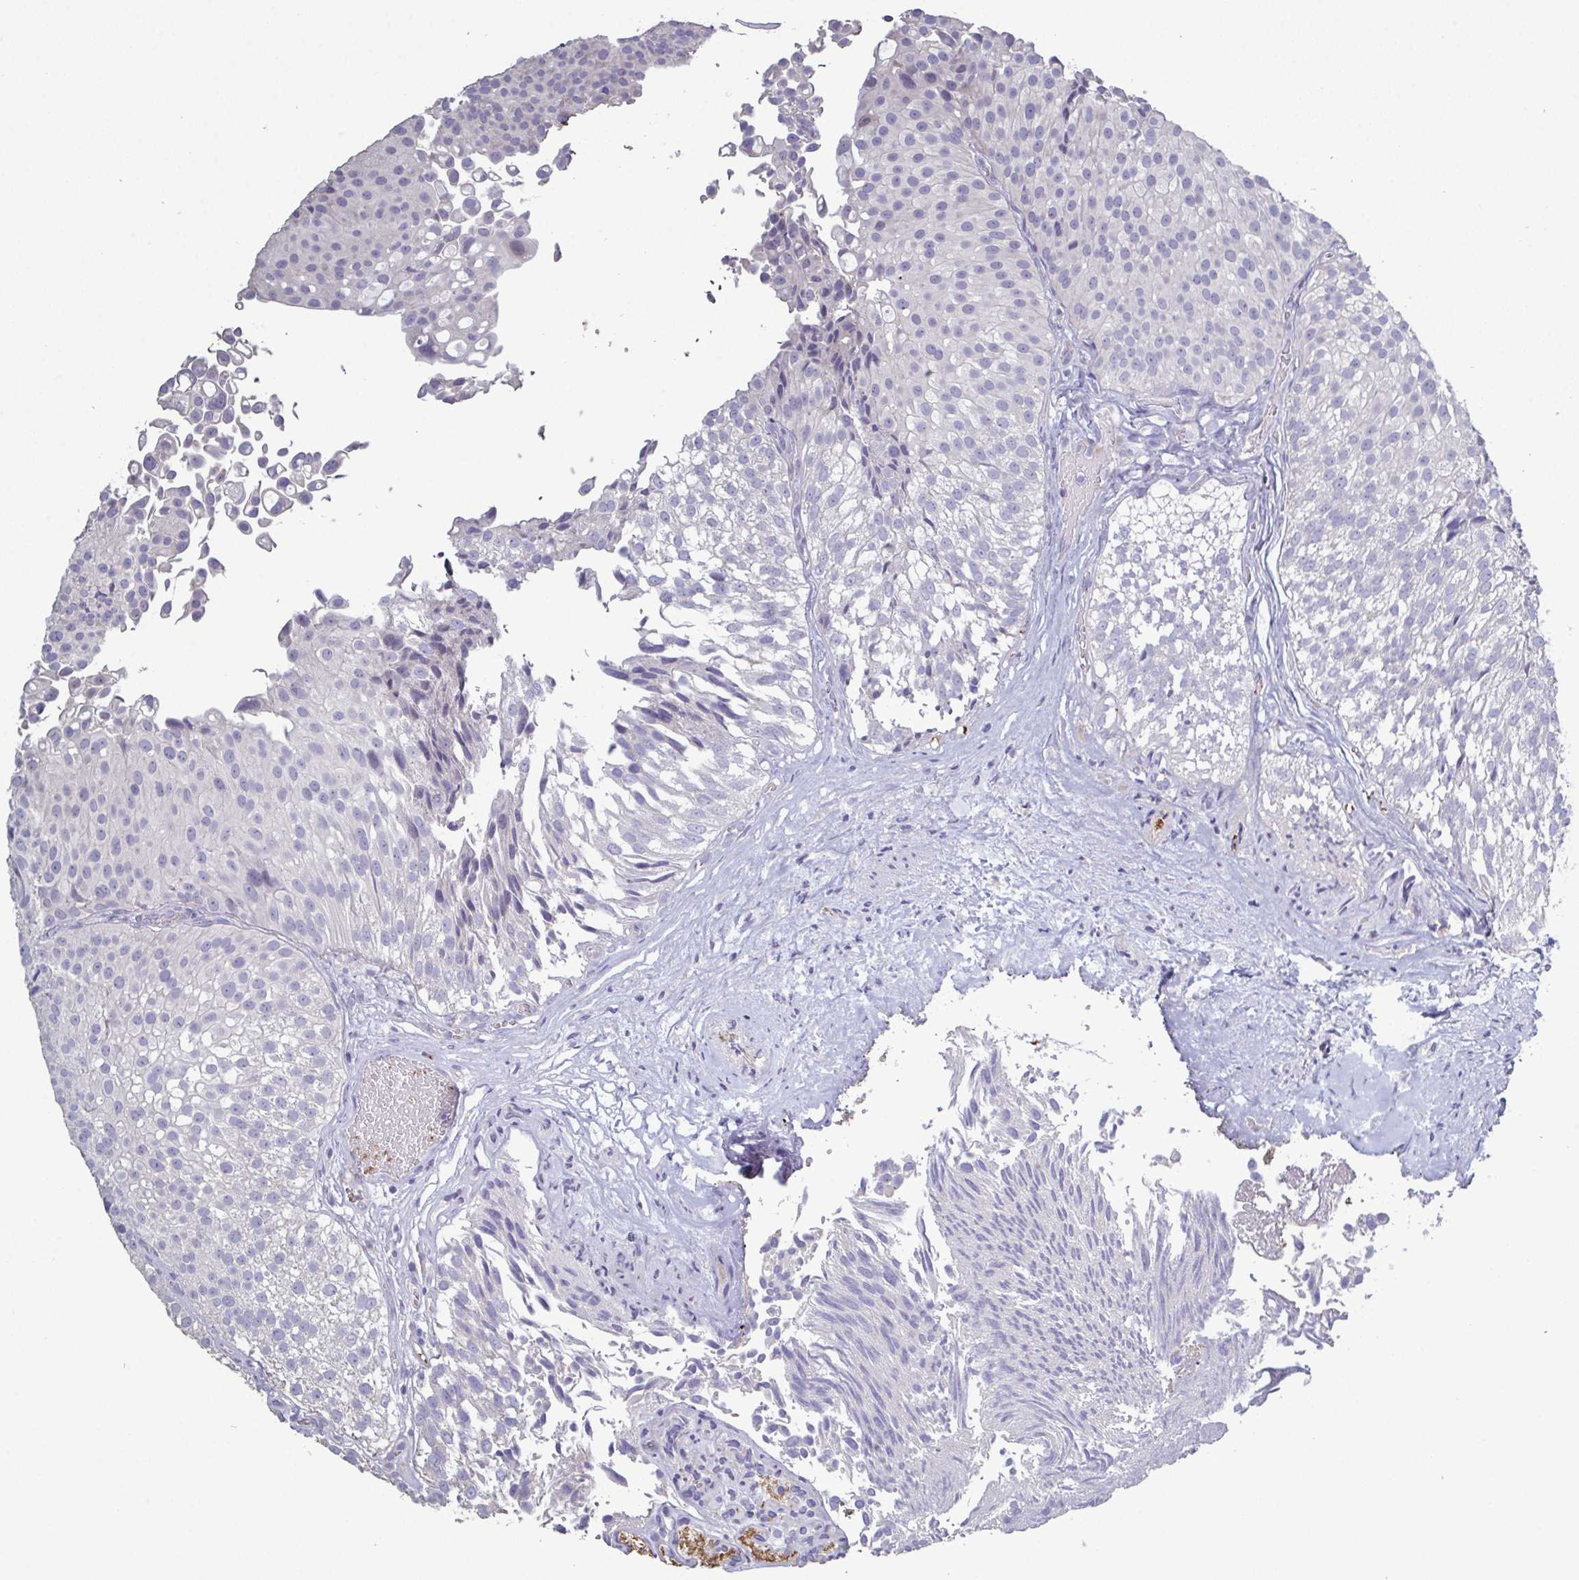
{"staining": {"intensity": "negative", "quantity": "none", "location": "none"}, "tissue": "urothelial cancer", "cell_type": "Tumor cells", "image_type": "cancer", "snomed": [{"axis": "morphology", "description": "Urothelial carcinoma, Low grade"}, {"axis": "topography", "description": "Urinary bladder"}], "caption": "There is no significant positivity in tumor cells of urothelial carcinoma (low-grade).", "gene": "GLDC", "patient": {"sex": "male", "age": 80}}